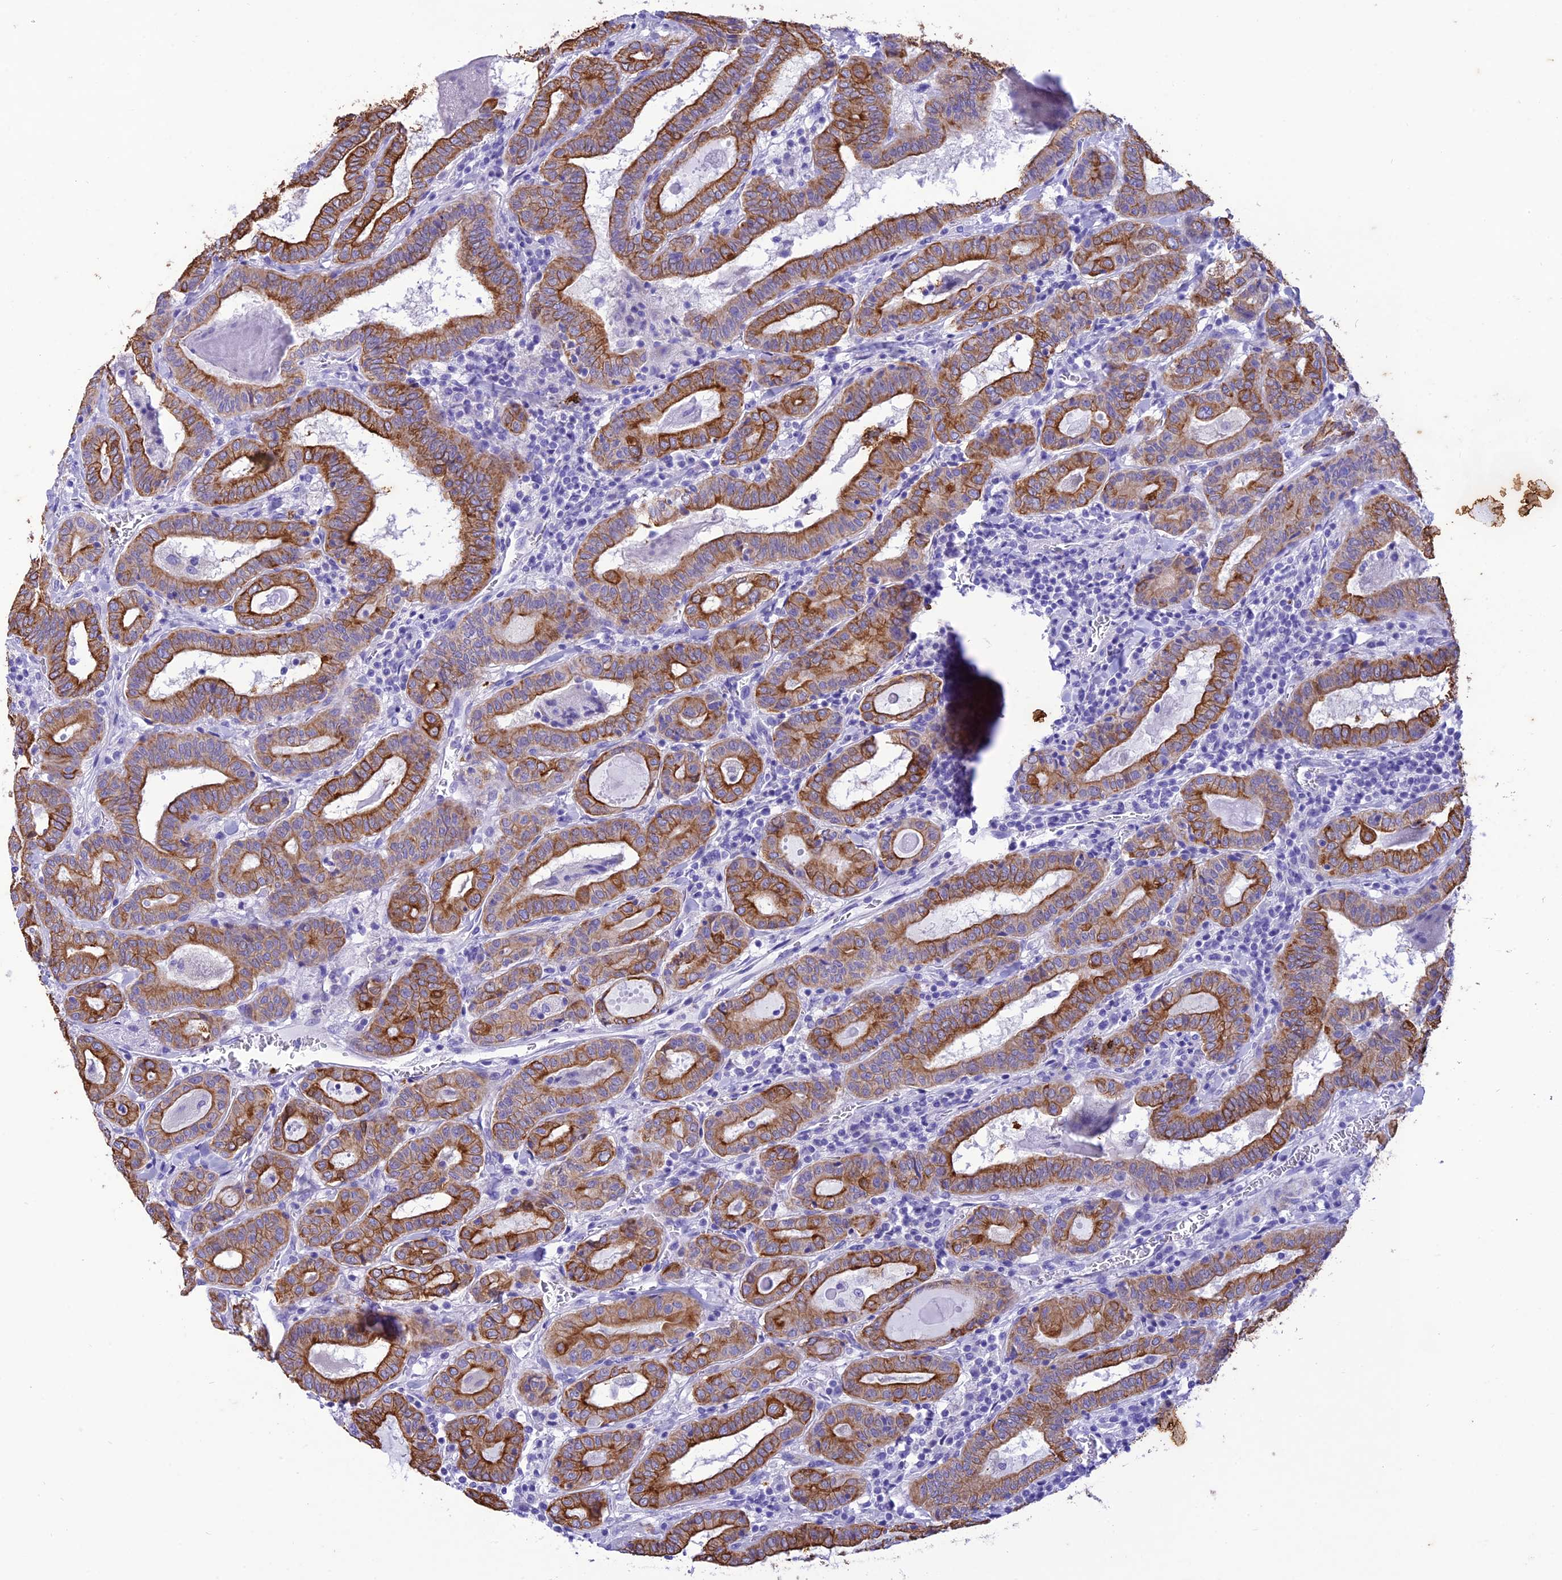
{"staining": {"intensity": "moderate", "quantity": ">75%", "location": "cytoplasmic/membranous"}, "tissue": "thyroid cancer", "cell_type": "Tumor cells", "image_type": "cancer", "snomed": [{"axis": "morphology", "description": "Papillary adenocarcinoma, NOS"}, {"axis": "topography", "description": "Thyroid gland"}], "caption": "About >75% of tumor cells in thyroid cancer reveal moderate cytoplasmic/membranous protein positivity as visualized by brown immunohistochemical staining.", "gene": "VPS52", "patient": {"sex": "female", "age": 72}}